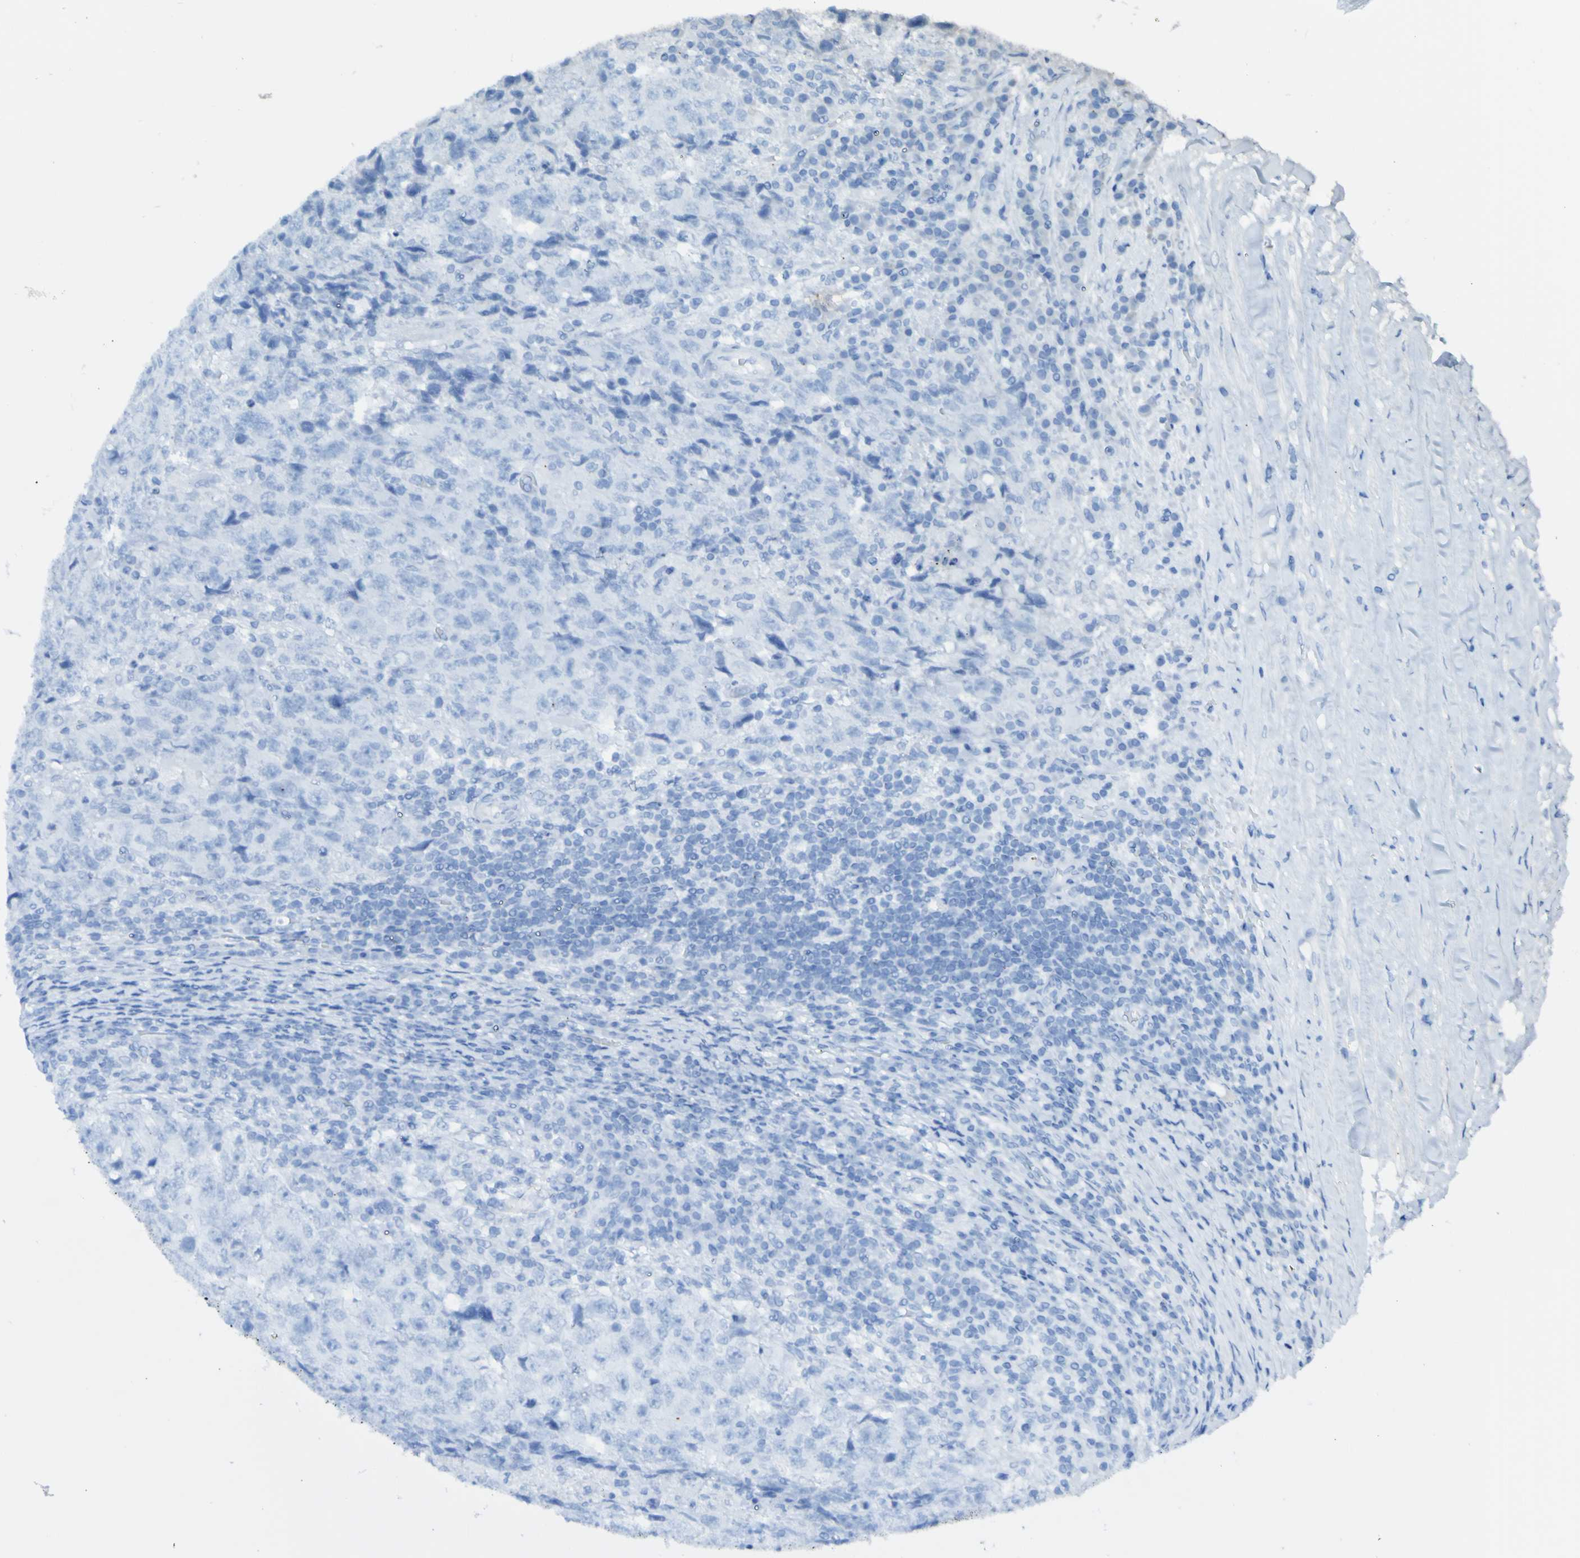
{"staining": {"intensity": "negative", "quantity": "none", "location": "none"}, "tissue": "testis cancer", "cell_type": "Tumor cells", "image_type": "cancer", "snomed": [{"axis": "morphology", "description": "Necrosis, NOS"}, {"axis": "morphology", "description": "Carcinoma, Embryonal, NOS"}, {"axis": "topography", "description": "Testis"}], "caption": "Tumor cells are negative for protein expression in human testis cancer.", "gene": "ACMSD", "patient": {"sex": "male", "age": 19}}